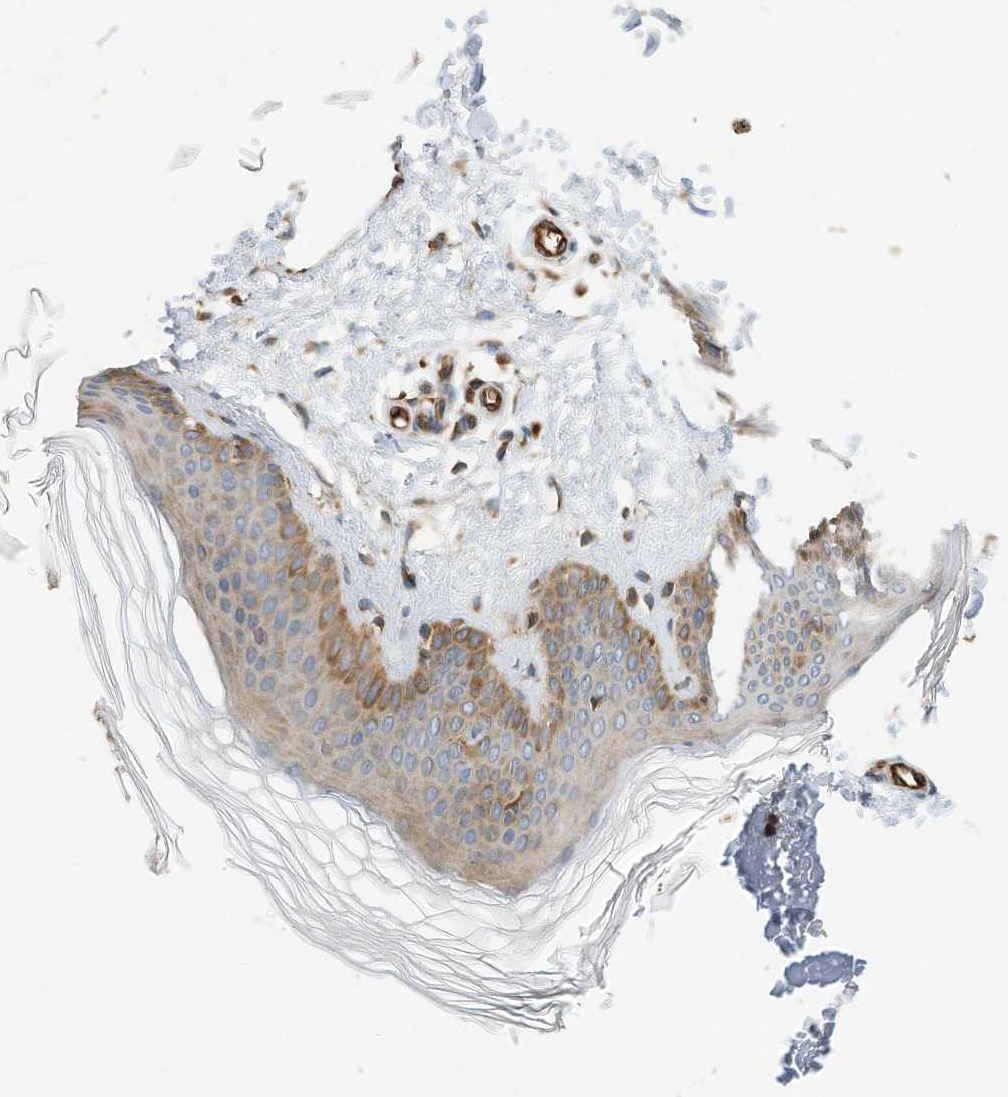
{"staining": {"intensity": "moderate", "quantity": ">75%", "location": "cytoplasmic/membranous"}, "tissue": "skin", "cell_type": "Fibroblasts", "image_type": "normal", "snomed": [{"axis": "morphology", "description": "Normal tissue, NOS"}, {"axis": "topography", "description": "Skin"}], "caption": "This micrograph demonstrates immunohistochemistry staining of unremarkable human skin, with medium moderate cytoplasmic/membranous staining in about >75% of fibroblasts.", "gene": "CPAMD8", "patient": {"sex": "female", "age": 27}}